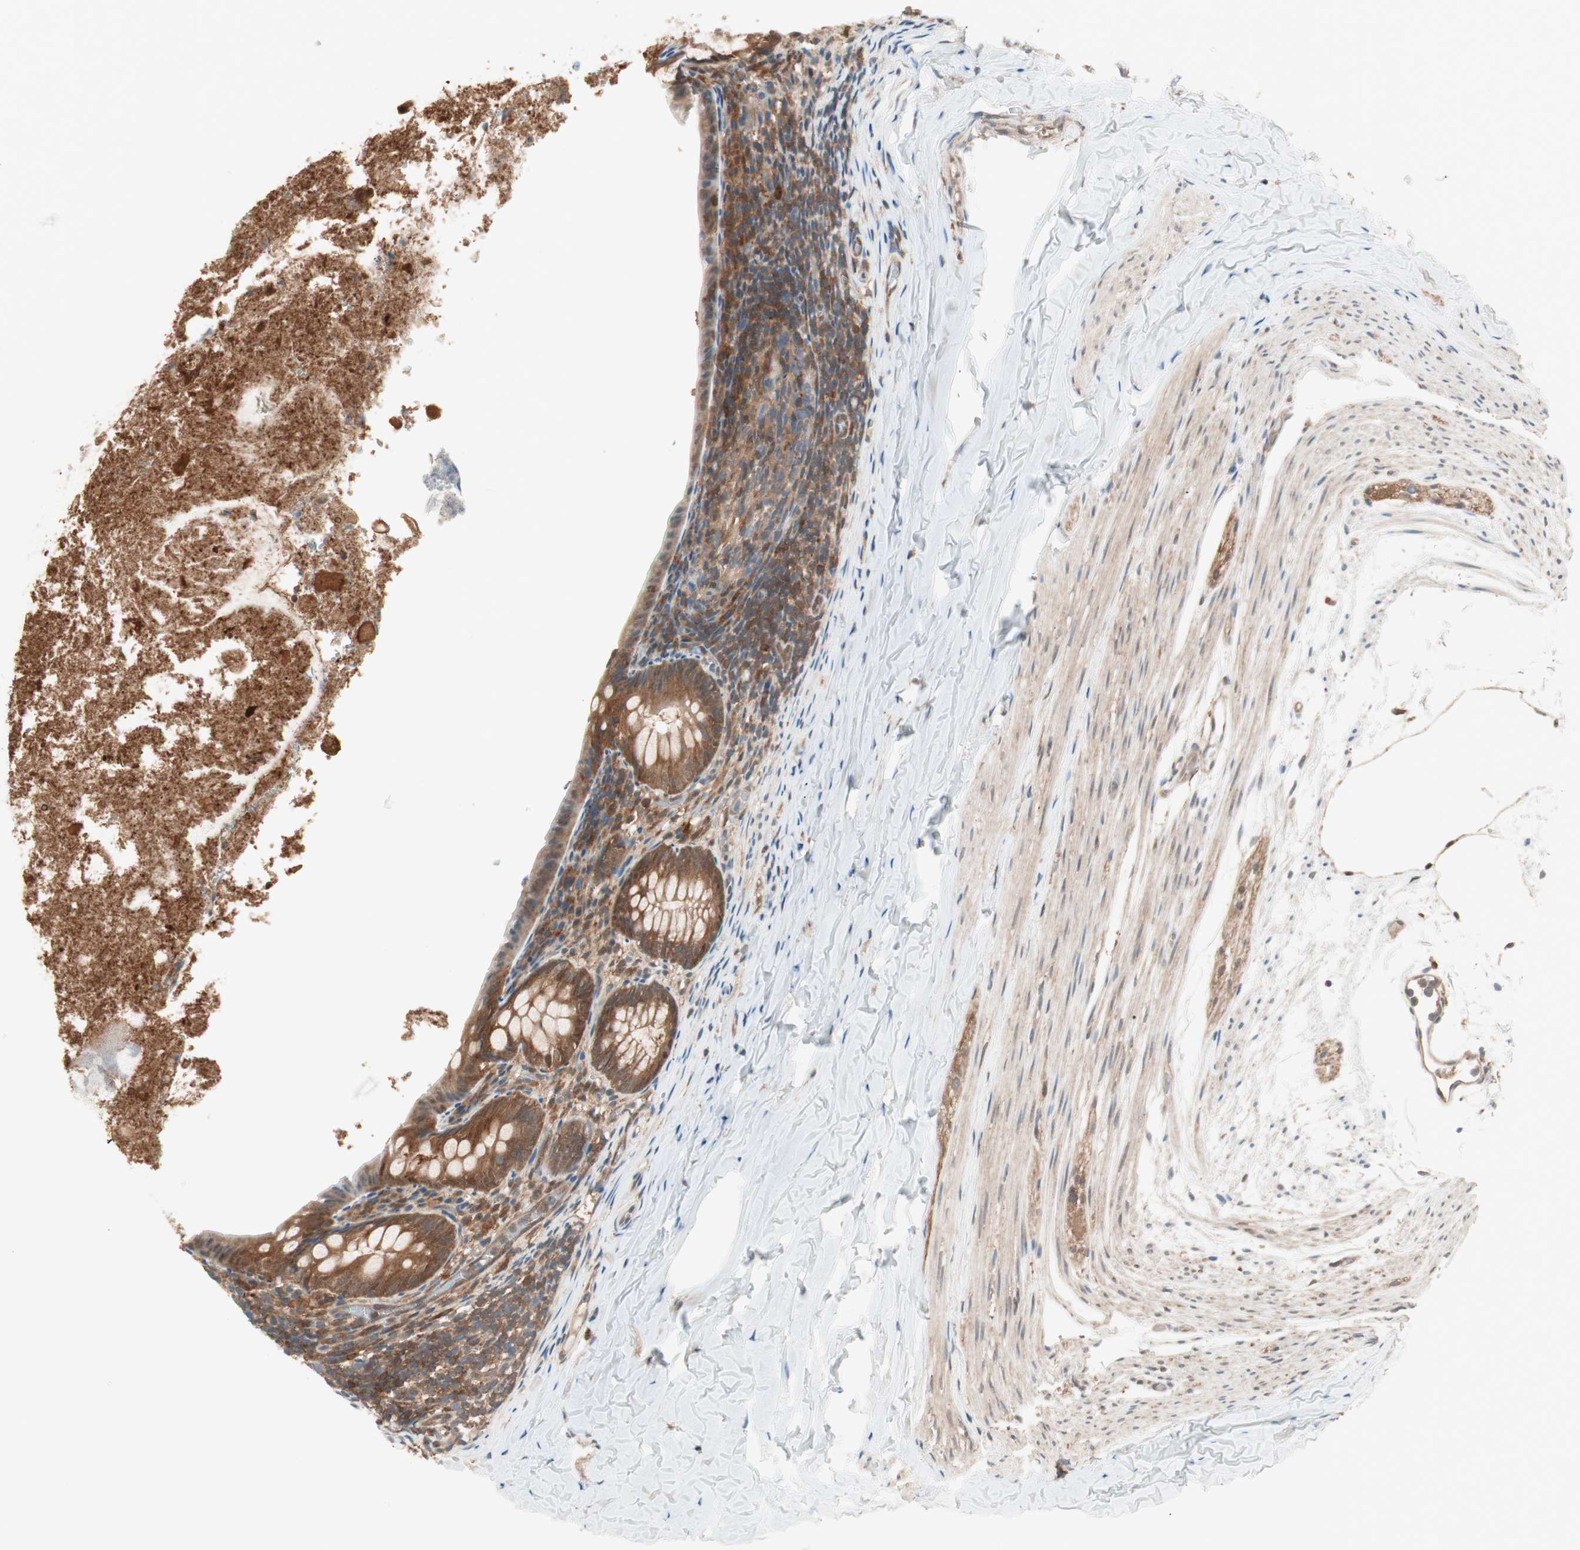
{"staining": {"intensity": "strong", "quantity": ">75%", "location": "cytoplasmic/membranous"}, "tissue": "appendix", "cell_type": "Glandular cells", "image_type": "normal", "snomed": [{"axis": "morphology", "description": "Normal tissue, NOS"}, {"axis": "topography", "description": "Appendix"}], "caption": "Protein expression analysis of benign appendix reveals strong cytoplasmic/membranous staining in about >75% of glandular cells.", "gene": "GALT", "patient": {"sex": "female", "age": 10}}